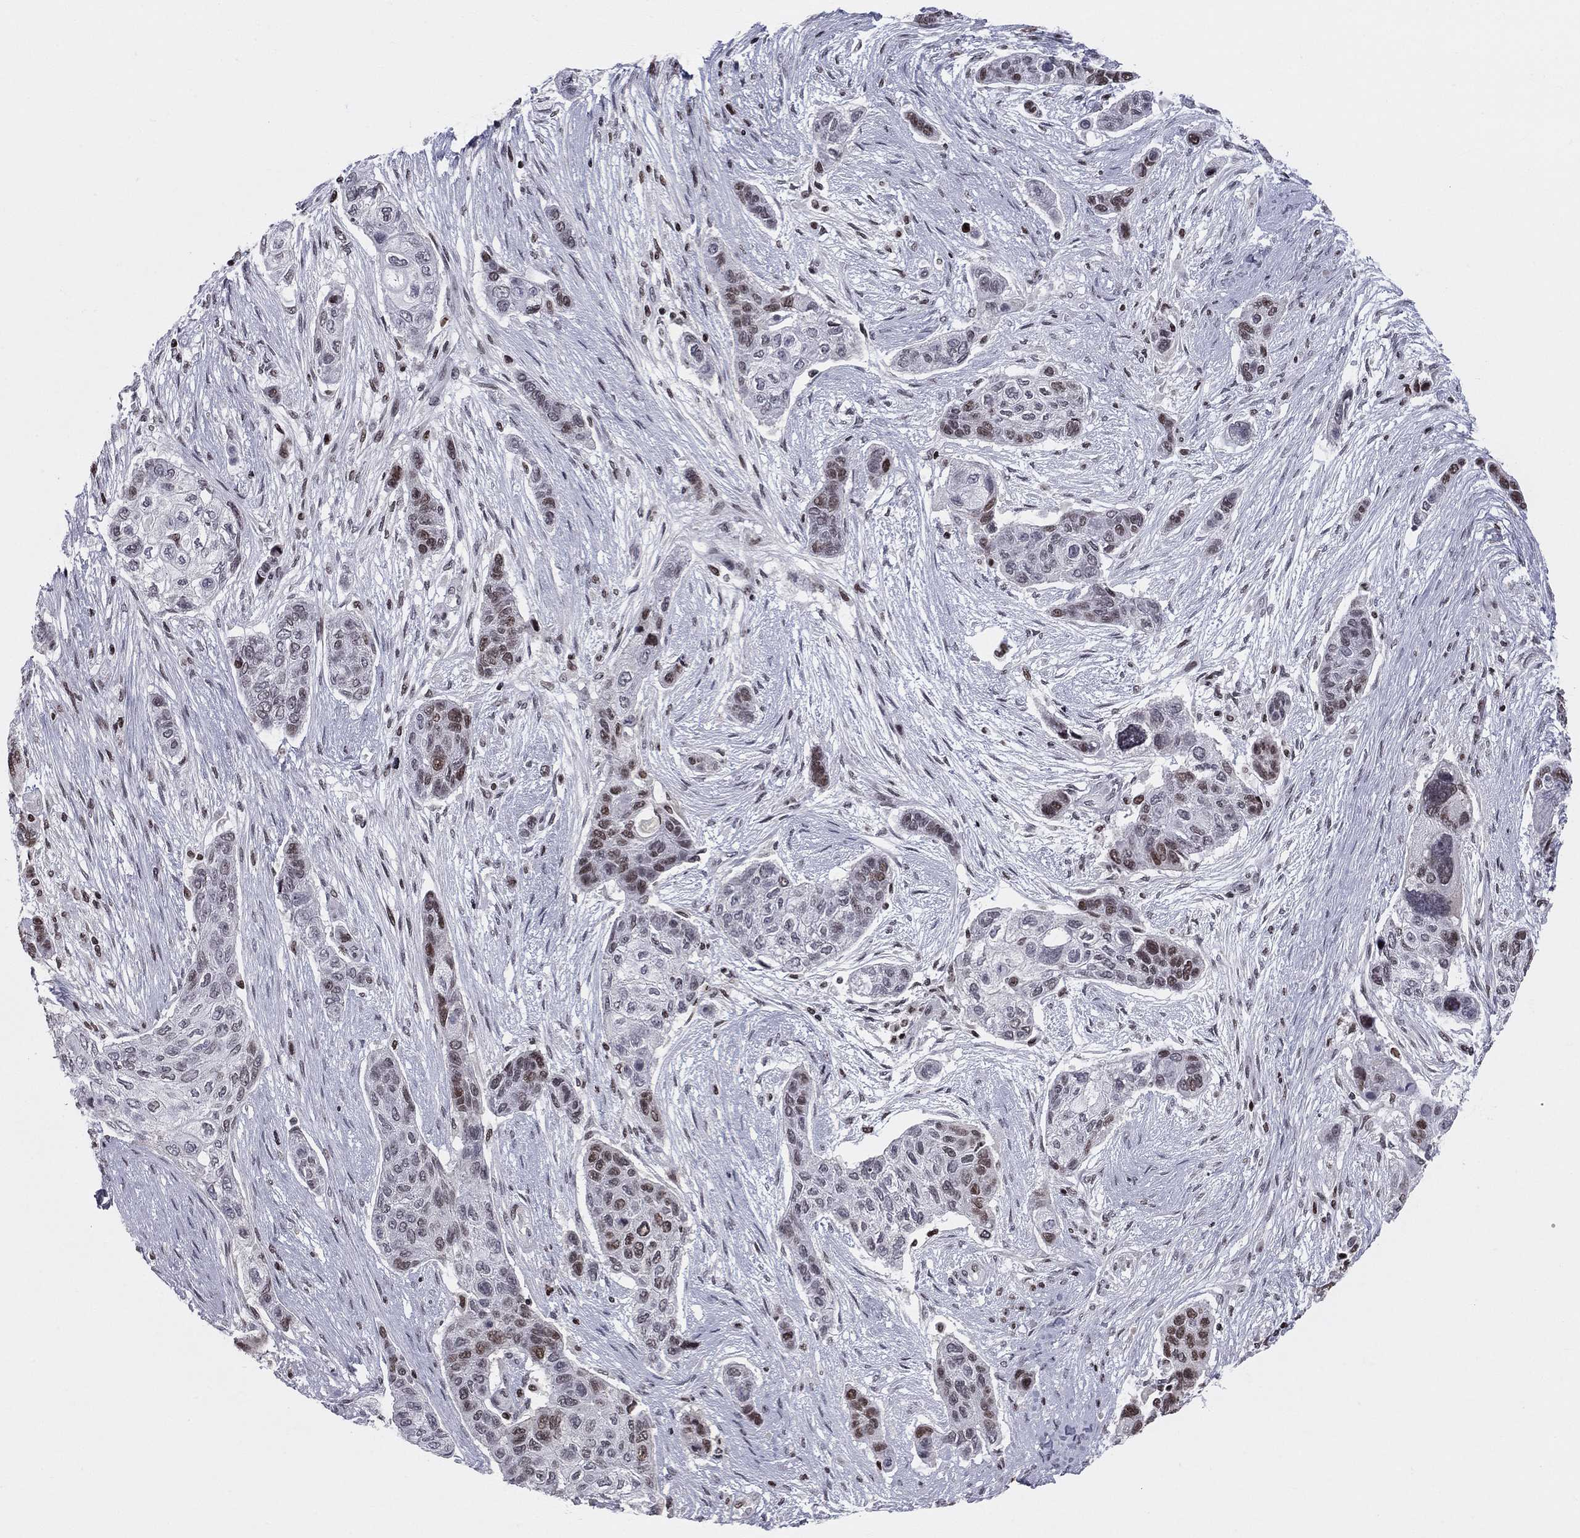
{"staining": {"intensity": "strong", "quantity": "<25%", "location": "nuclear"}, "tissue": "lung cancer", "cell_type": "Tumor cells", "image_type": "cancer", "snomed": [{"axis": "morphology", "description": "Squamous cell carcinoma, NOS"}, {"axis": "topography", "description": "Lung"}], "caption": "About <25% of tumor cells in human lung cancer (squamous cell carcinoma) reveal strong nuclear protein positivity as visualized by brown immunohistochemical staining.", "gene": "RNASEH2C", "patient": {"sex": "male", "age": 69}}